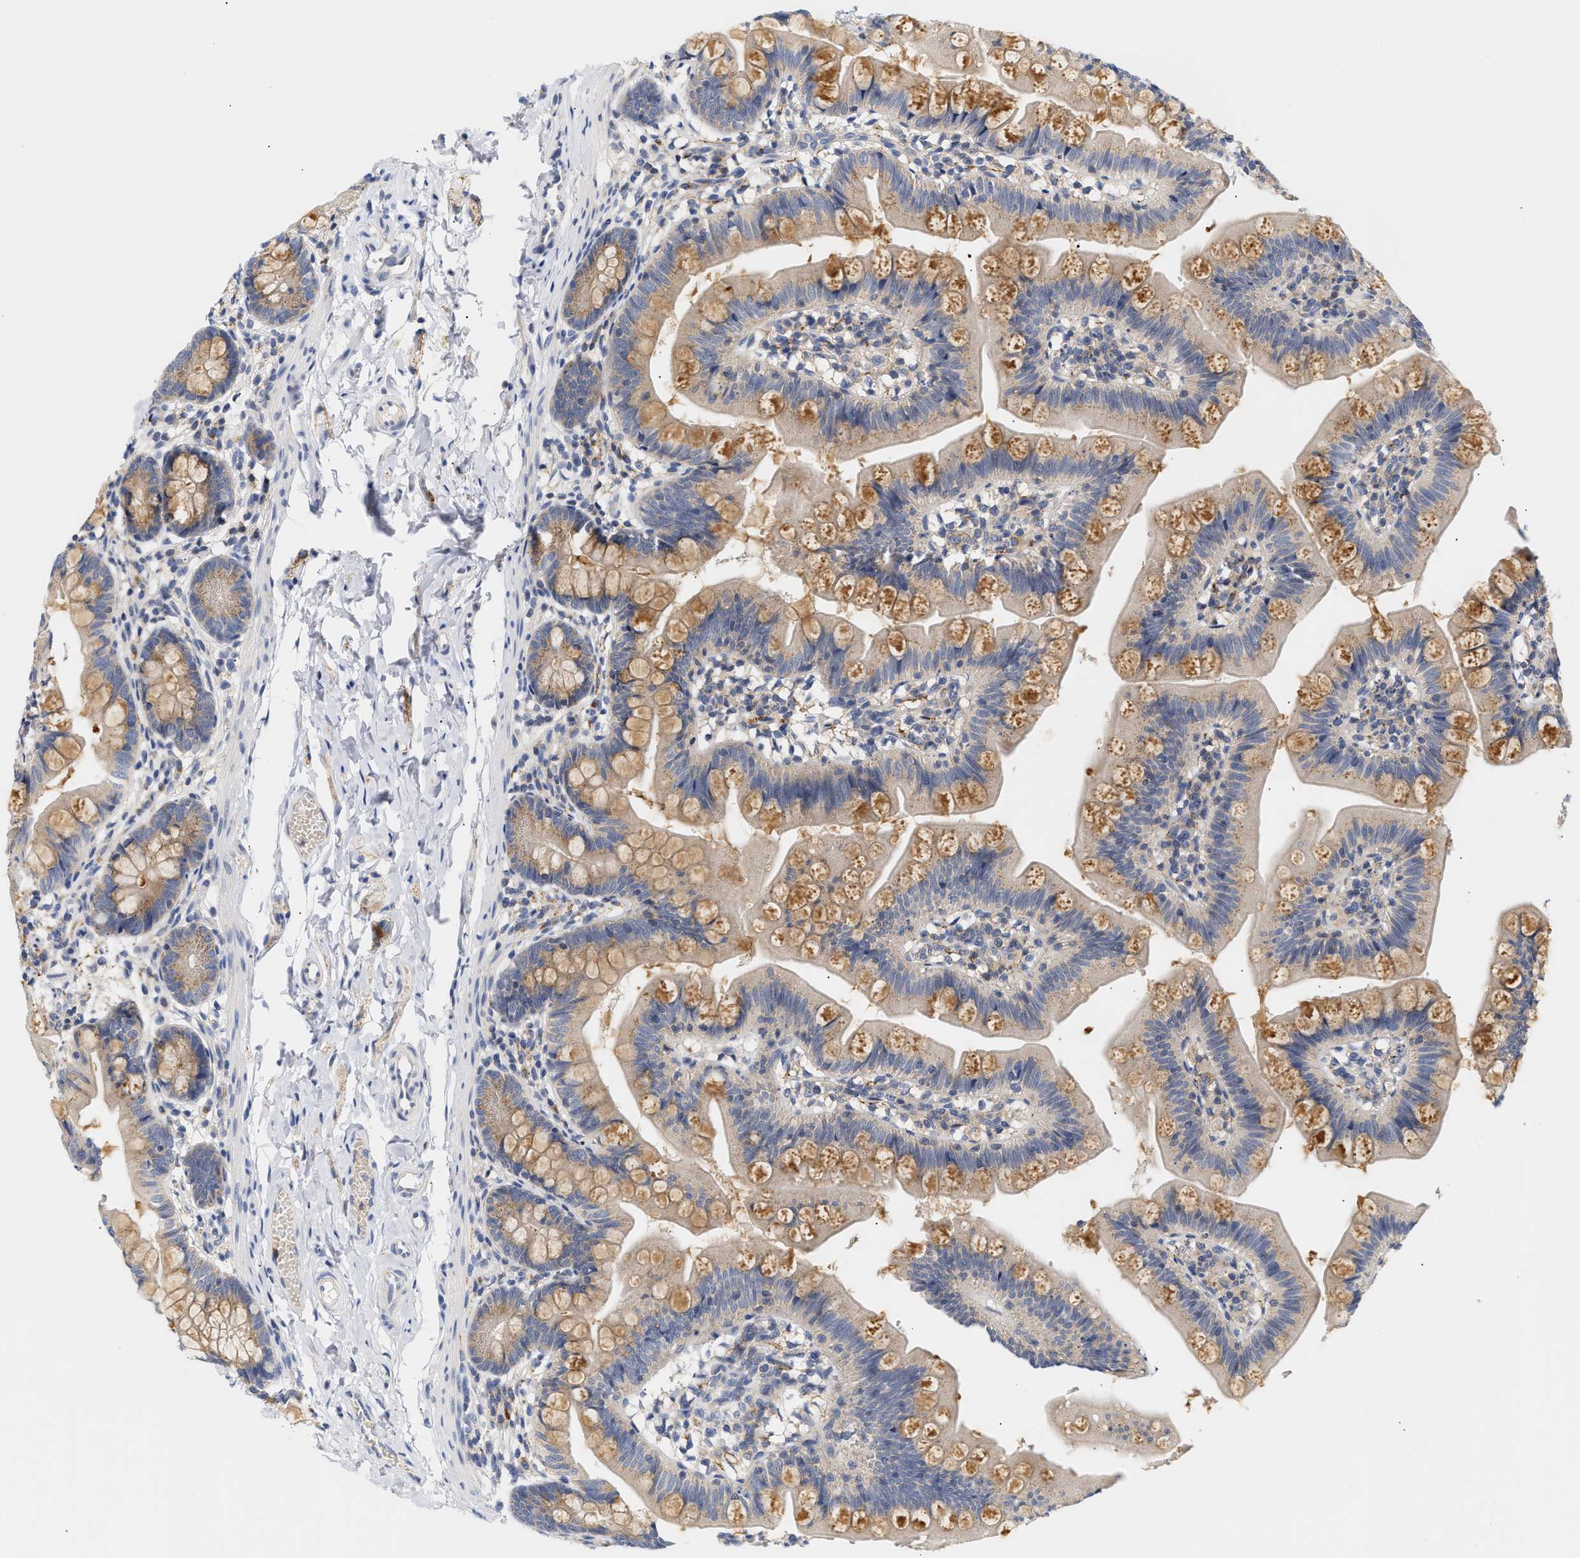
{"staining": {"intensity": "moderate", "quantity": ">75%", "location": "cytoplasmic/membranous"}, "tissue": "small intestine", "cell_type": "Glandular cells", "image_type": "normal", "snomed": [{"axis": "morphology", "description": "Normal tissue, NOS"}, {"axis": "topography", "description": "Small intestine"}], "caption": "Benign small intestine was stained to show a protein in brown. There is medium levels of moderate cytoplasmic/membranous expression in about >75% of glandular cells. (DAB IHC with brightfield microscopy, high magnification).", "gene": "TRIM50", "patient": {"sex": "male", "age": 7}}